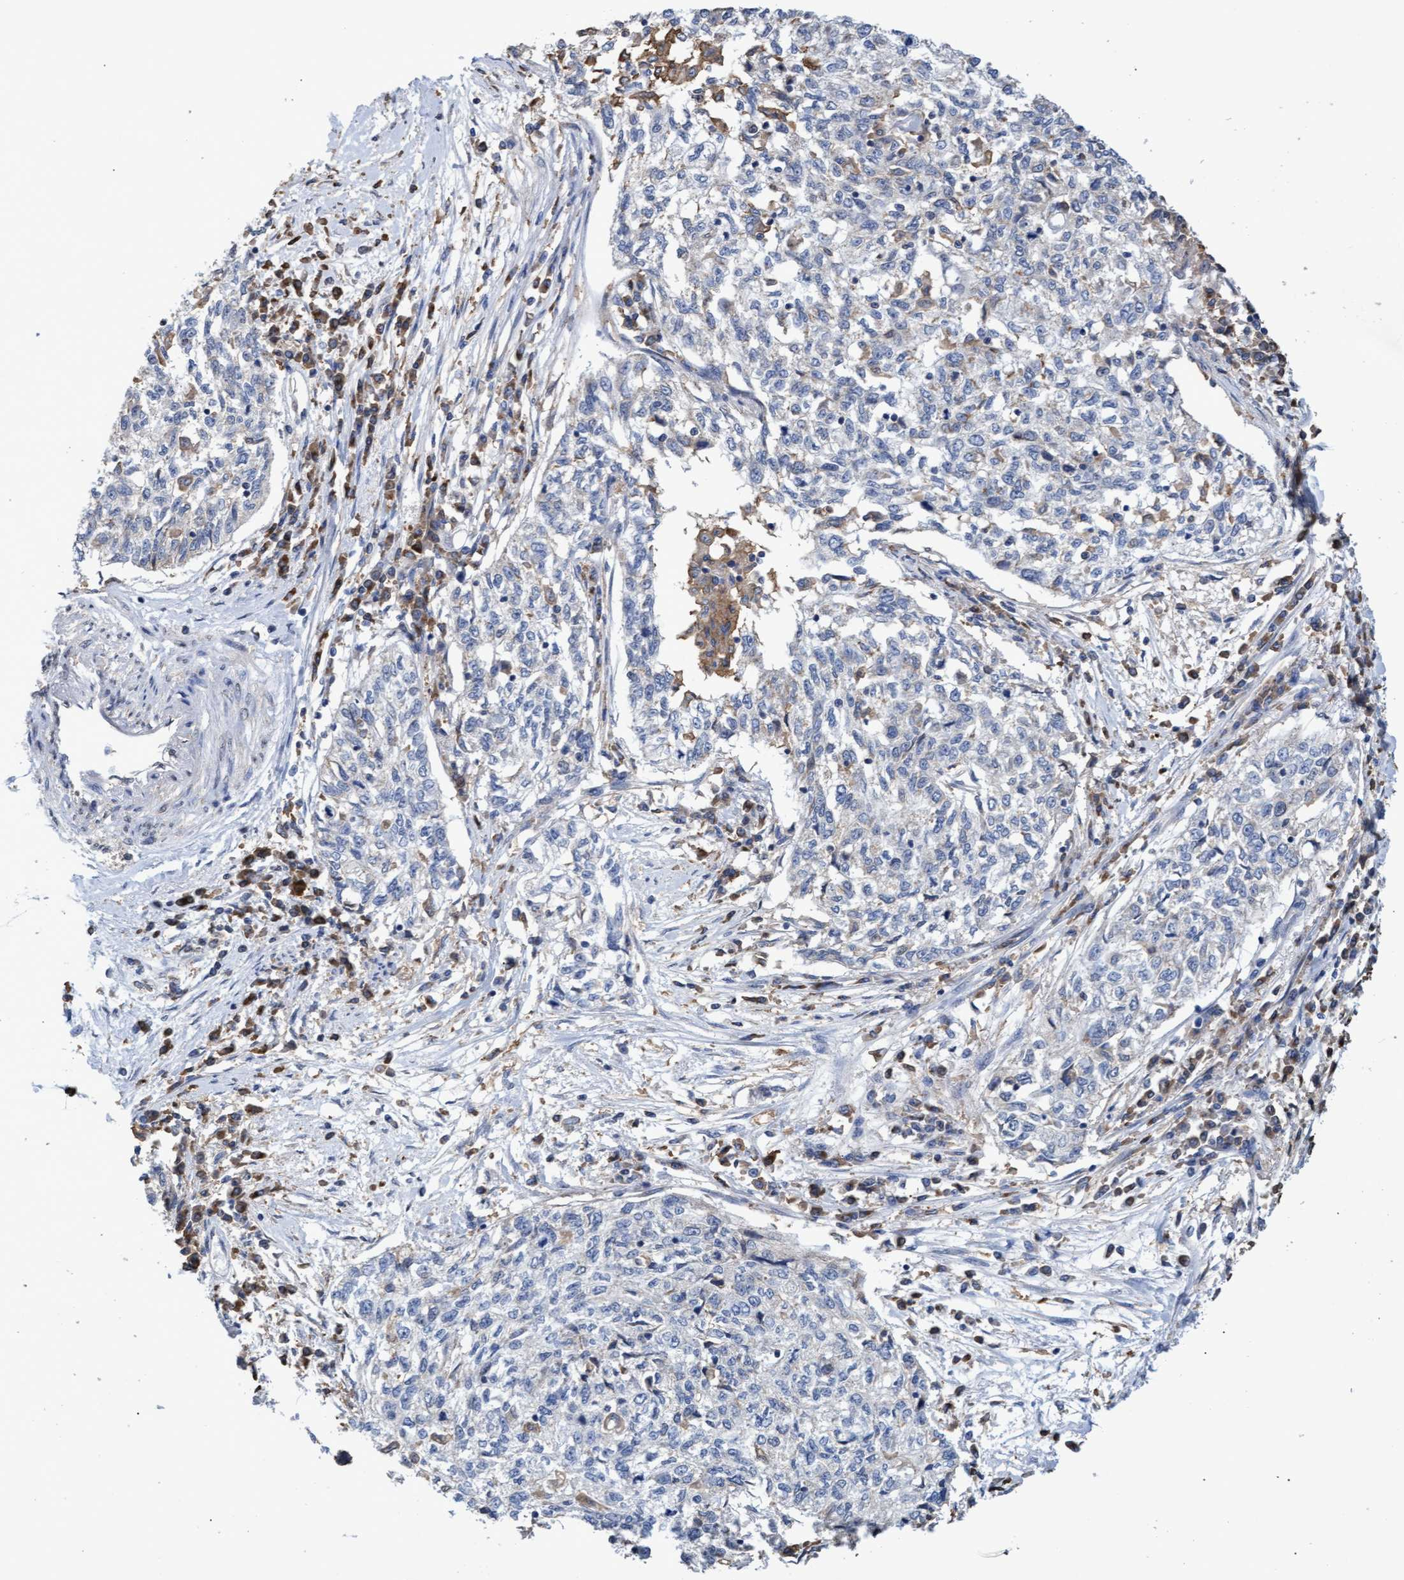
{"staining": {"intensity": "weak", "quantity": "<25%", "location": "cytoplasmic/membranous"}, "tissue": "cervical cancer", "cell_type": "Tumor cells", "image_type": "cancer", "snomed": [{"axis": "morphology", "description": "Squamous cell carcinoma, NOS"}, {"axis": "topography", "description": "Cervix"}], "caption": "Tumor cells show no significant protein expression in cervical squamous cell carcinoma. The staining is performed using DAB brown chromogen with nuclei counter-stained in using hematoxylin.", "gene": "GPR39", "patient": {"sex": "female", "age": 57}}